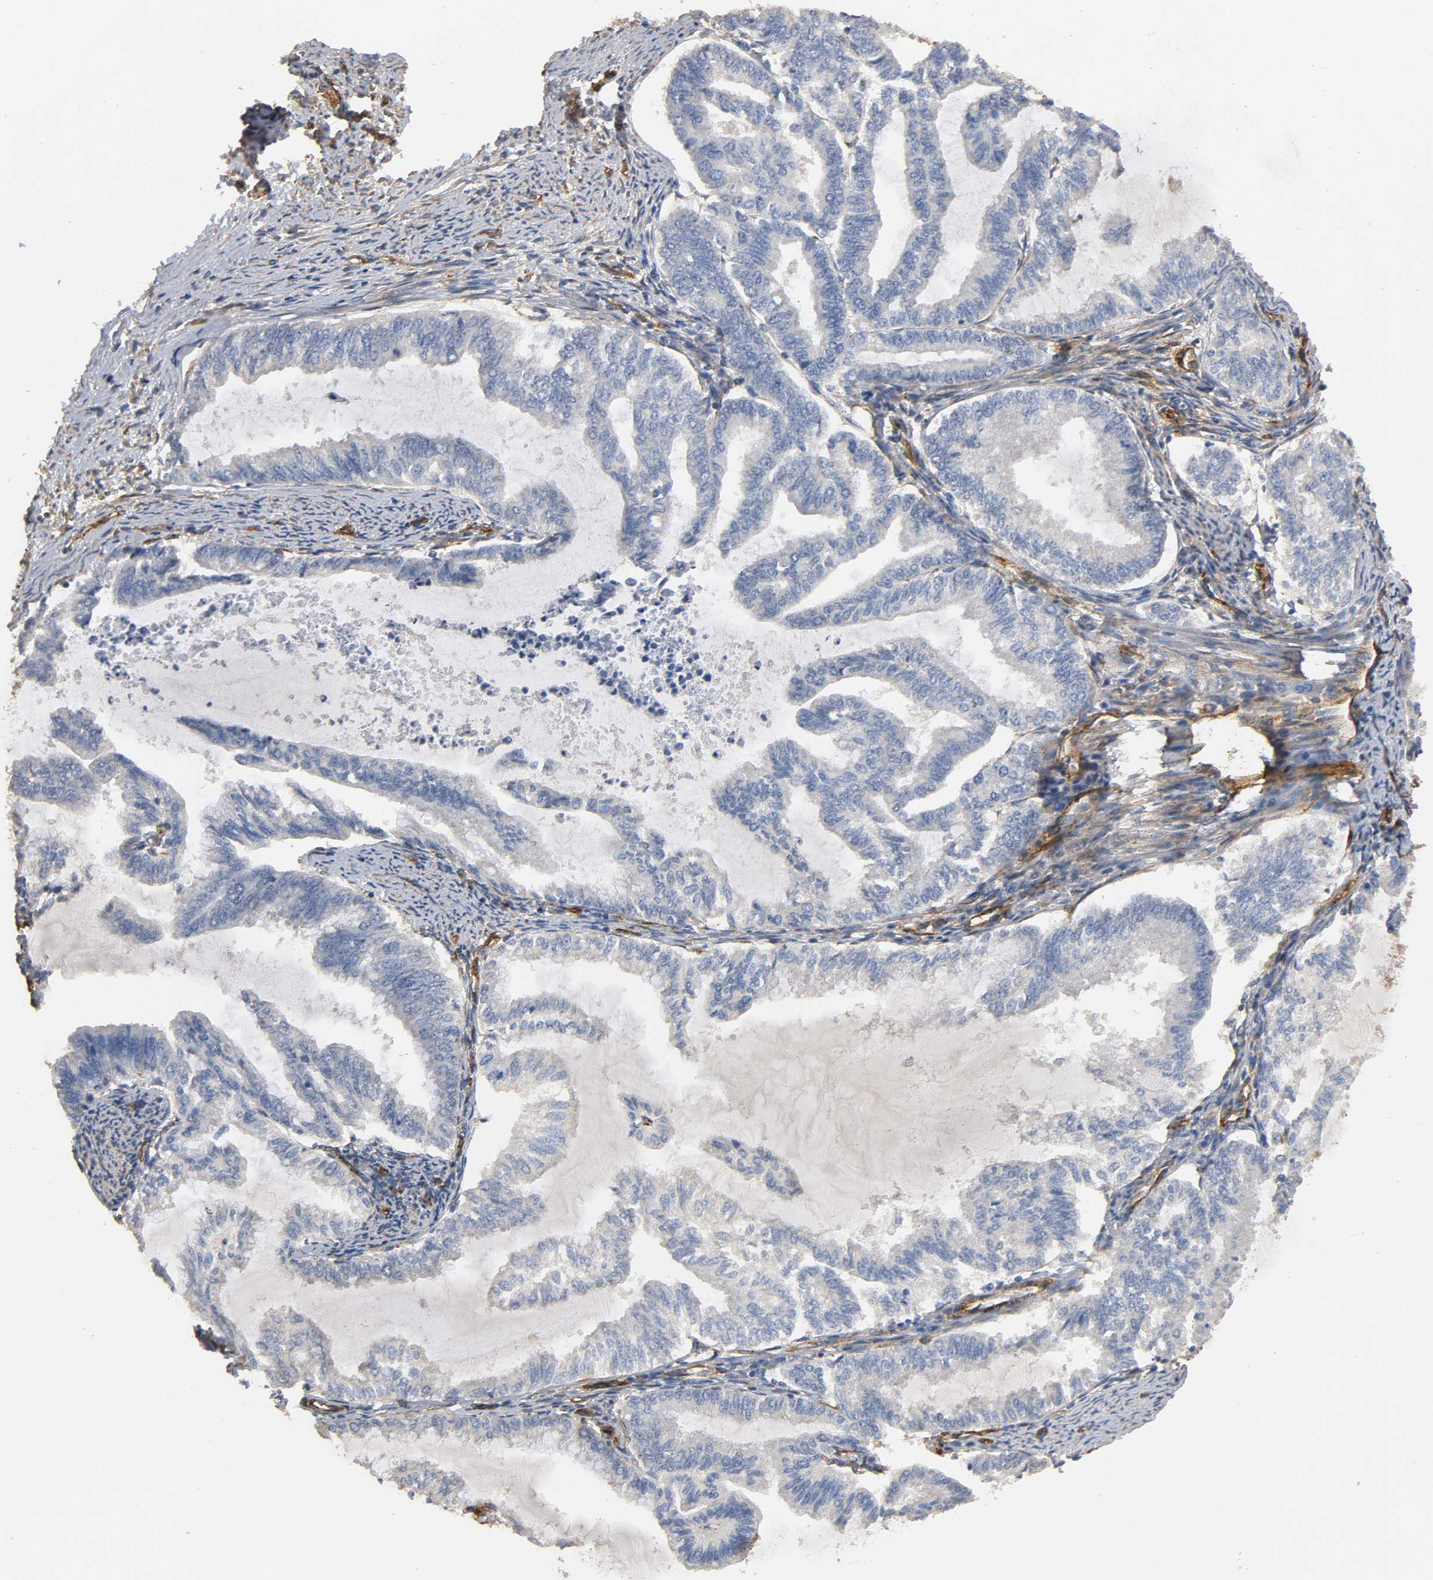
{"staining": {"intensity": "negative", "quantity": "none", "location": "none"}, "tissue": "endometrial cancer", "cell_type": "Tumor cells", "image_type": "cancer", "snomed": [{"axis": "morphology", "description": "Adenocarcinoma, NOS"}, {"axis": "topography", "description": "Endometrium"}], "caption": "IHC of human endometrial cancer demonstrates no expression in tumor cells. (Immunohistochemistry, brightfield microscopy, high magnification).", "gene": "IFITM3", "patient": {"sex": "female", "age": 79}}